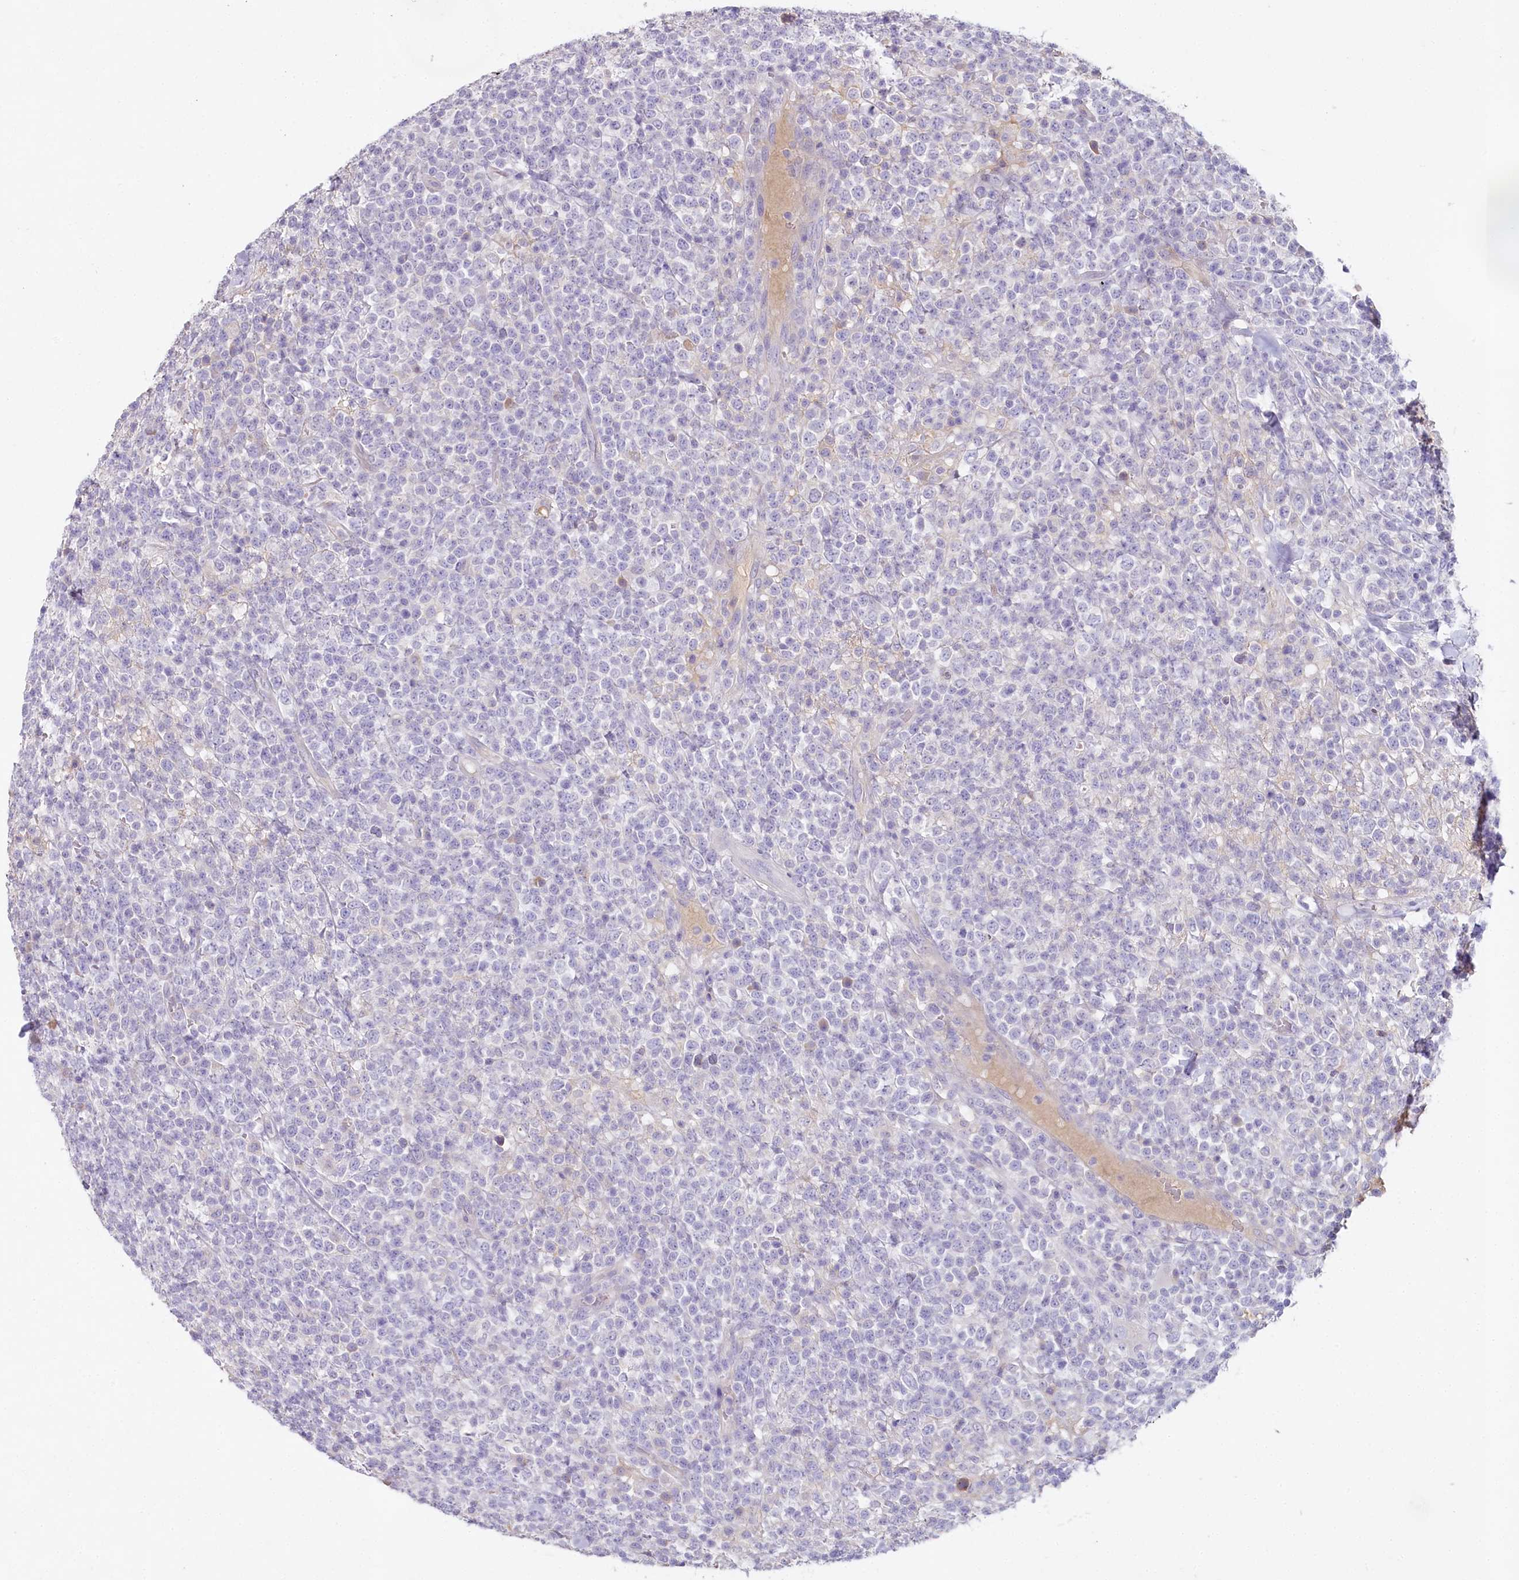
{"staining": {"intensity": "negative", "quantity": "none", "location": "none"}, "tissue": "lymphoma", "cell_type": "Tumor cells", "image_type": "cancer", "snomed": [{"axis": "morphology", "description": "Malignant lymphoma, non-Hodgkin's type, High grade"}, {"axis": "topography", "description": "Colon"}], "caption": "Tumor cells are negative for brown protein staining in malignant lymphoma, non-Hodgkin's type (high-grade).", "gene": "HPD", "patient": {"sex": "female", "age": 53}}